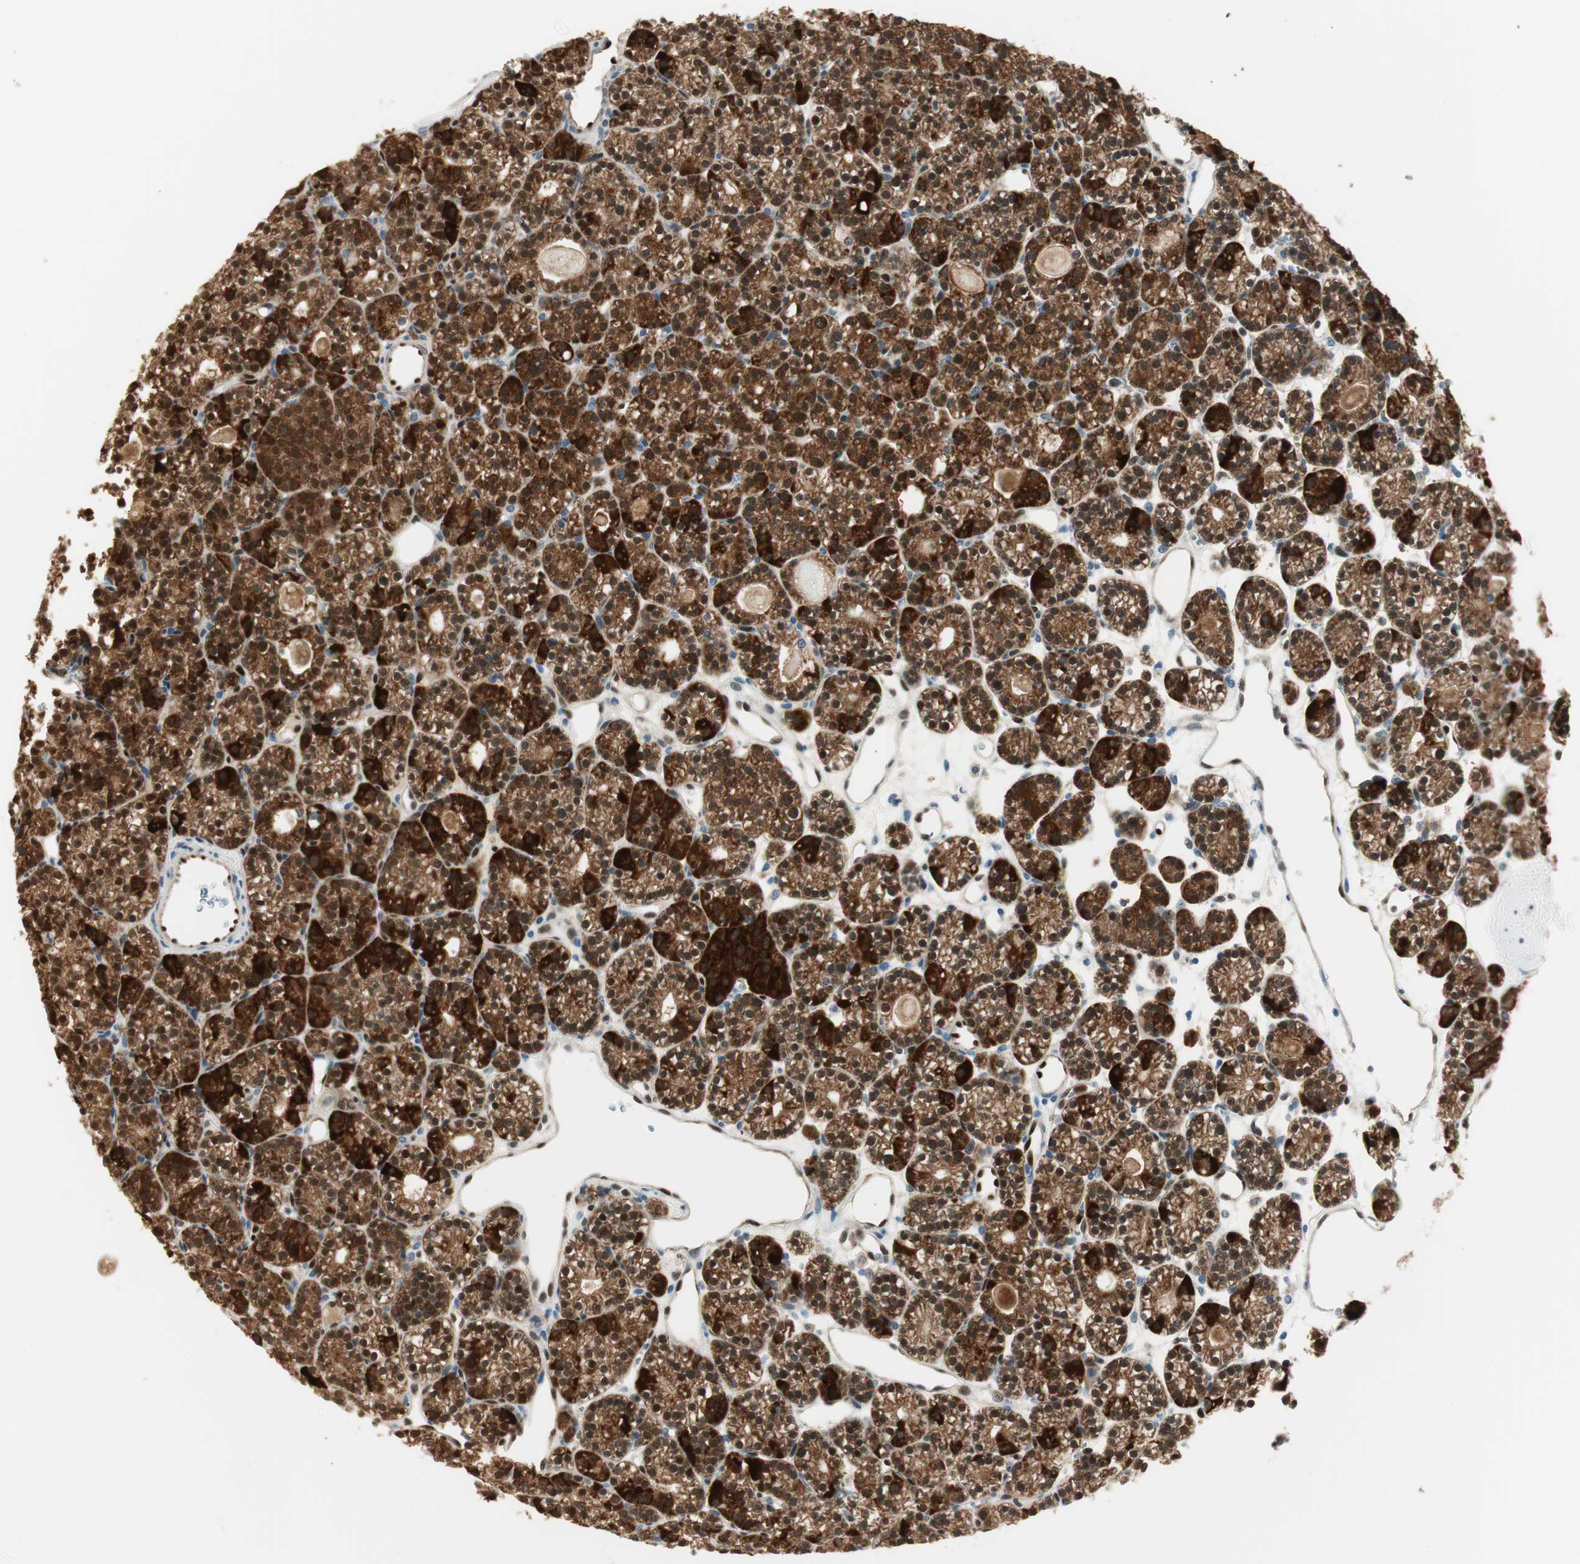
{"staining": {"intensity": "strong", "quantity": ">75%", "location": "cytoplasmic/membranous,nuclear"}, "tissue": "parathyroid gland", "cell_type": "Glandular cells", "image_type": "normal", "snomed": [{"axis": "morphology", "description": "Normal tissue, NOS"}, {"axis": "topography", "description": "Parathyroid gland"}], "caption": "Parathyroid gland stained with DAB (3,3'-diaminobenzidine) immunohistochemistry demonstrates high levels of strong cytoplasmic/membranous,nuclear expression in approximately >75% of glandular cells.", "gene": "LTA4H", "patient": {"sex": "female", "age": 64}}